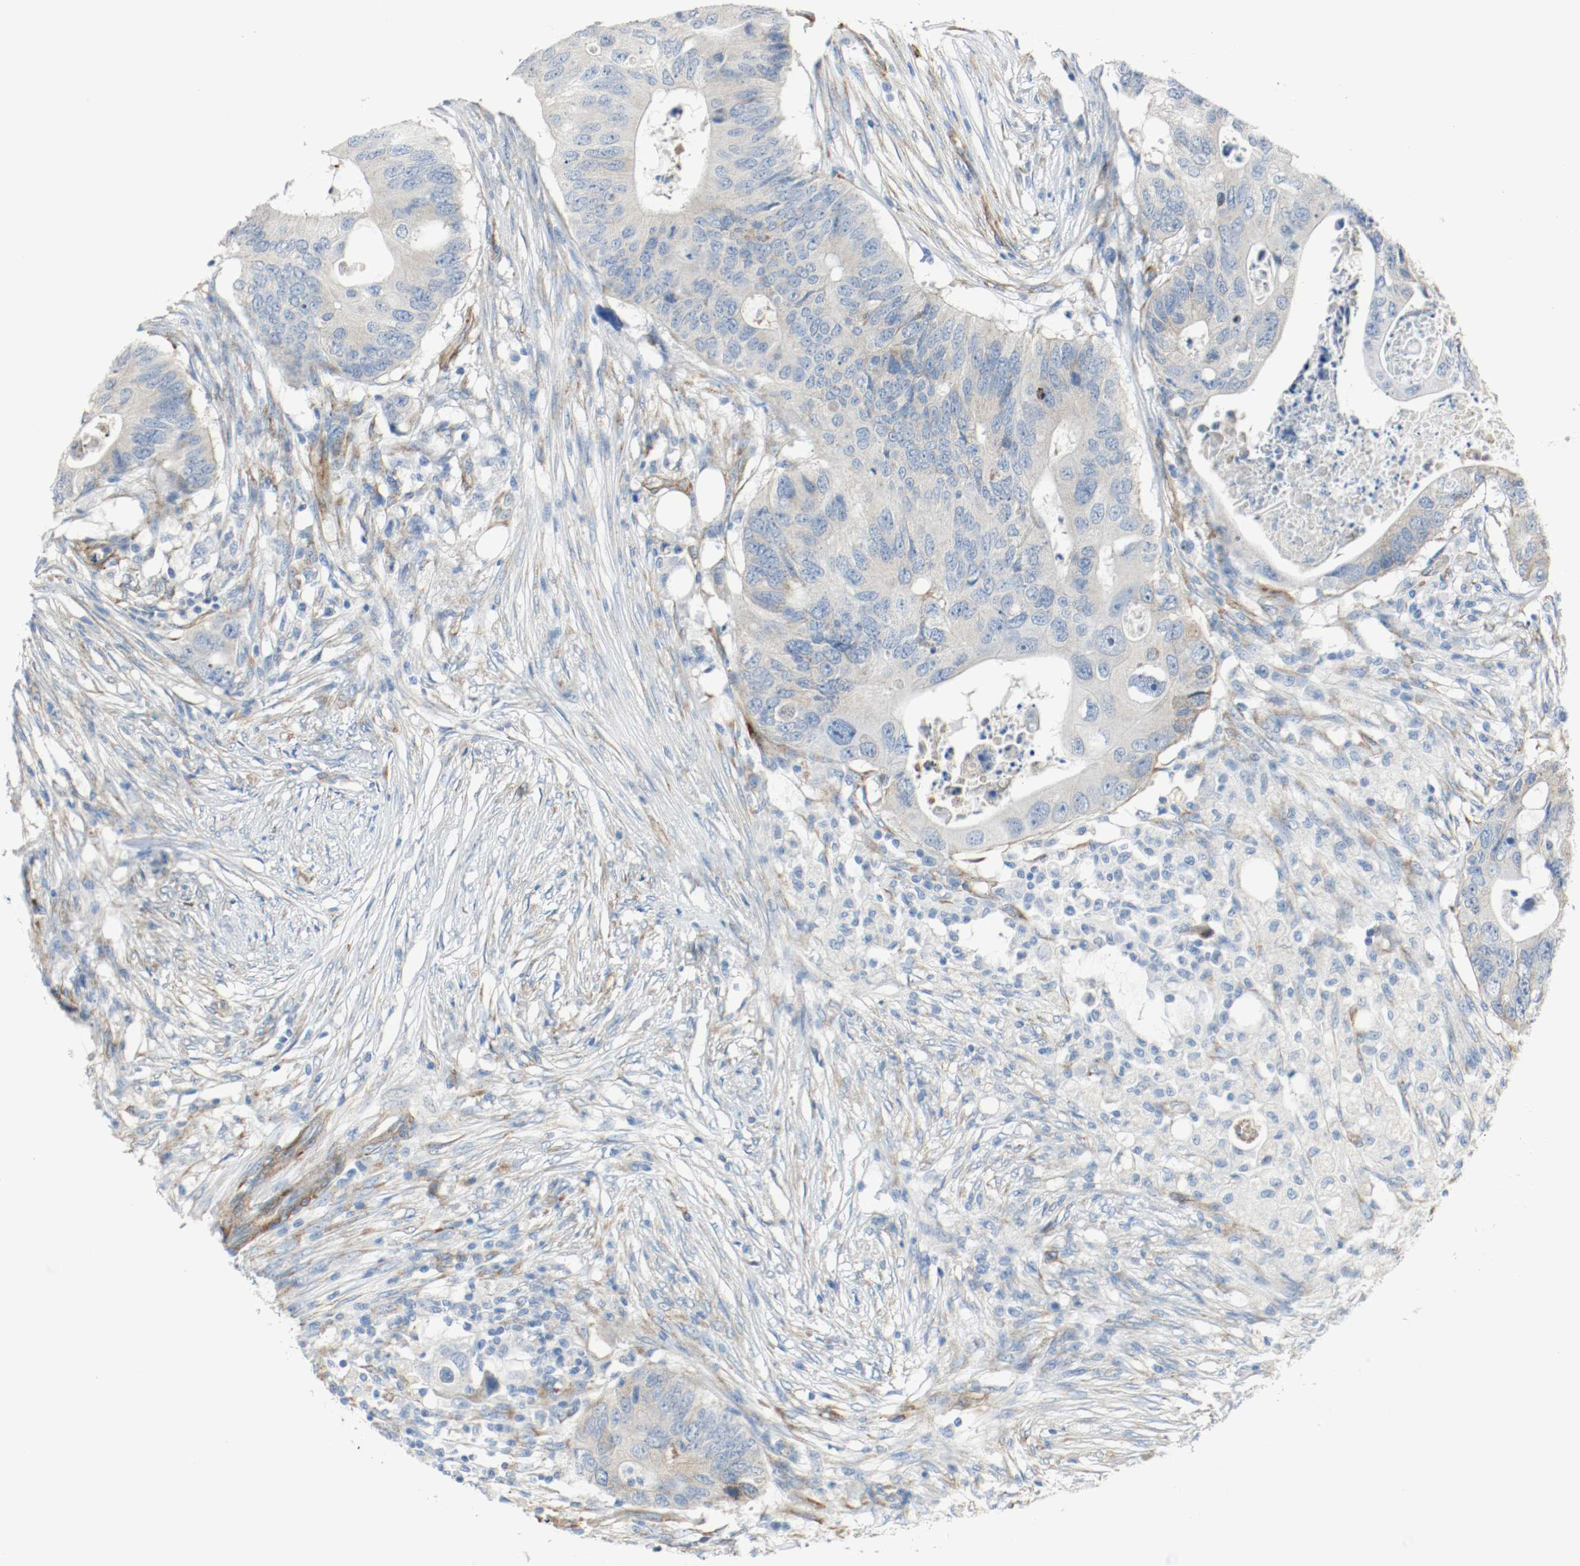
{"staining": {"intensity": "weak", "quantity": "<25%", "location": "cytoplasmic/membranous"}, "tissue": "colorectal cancer", "cell_type": "Tumor cells", "image_type": "cancer", "snomed": [{"axis": "morphology", "description": "Adenocarcinoma, NOS"}, {"axis": "topography", "description": "Colon"}], "caption": "IHC histopathology image of neoplastic tissue: human colorectal cancer stained with DAB (3,3'-diaminobenzidine) reveals no significant protein positivity in tumor cells.", "gene": "LAMB1", "patient": {"sex": "male", "age": 71}}